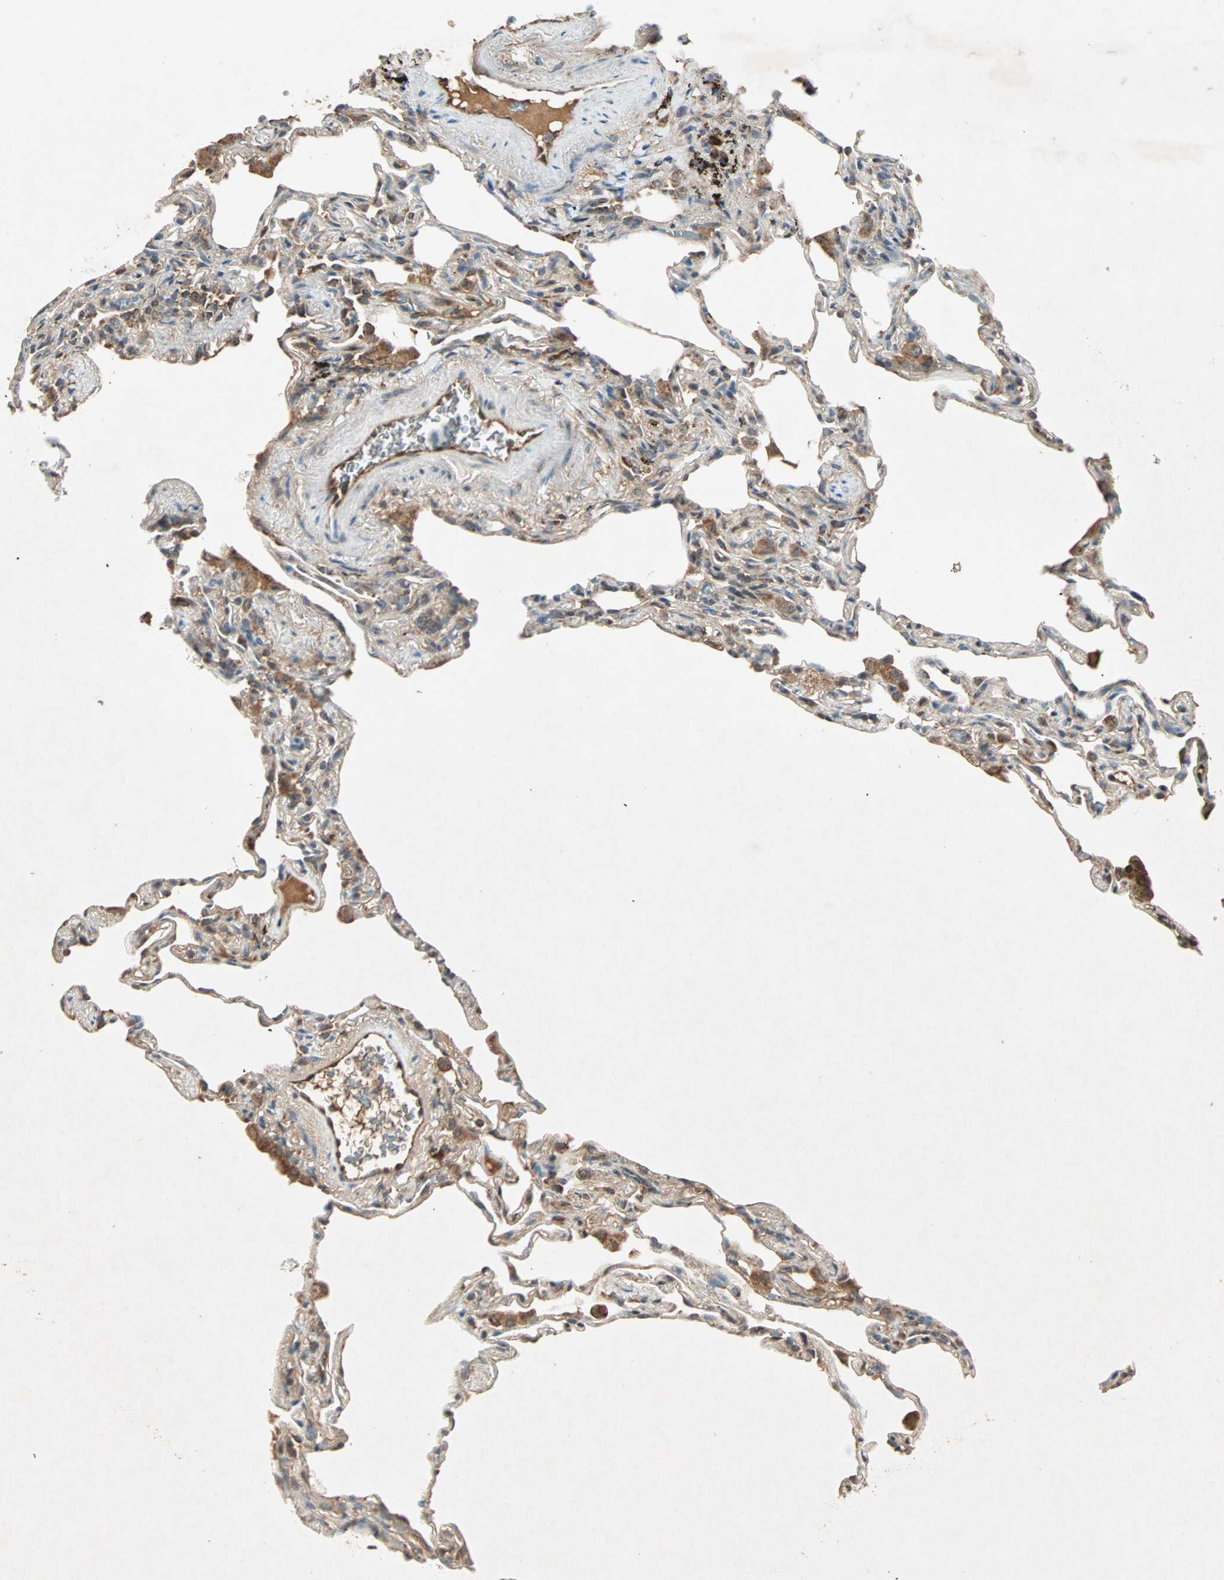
{"staining": {"intensity": "moderate", "quantity": "25%-75%", "location": "cytoplasmic/membranous"}, "tissue": "lung", "cell_type": "Alveolar cells", "image_type": "normal", "snomed": [{"axis": "morphology", "description": "Normal tissue, NOS"}, {"axis": "morphology", "description": "Inflammation, NOS"}, {"axis": "topography", "description": "Lung"}], "caption": "Benign lung displays moderate cytoplasmic/membranous staining in approximately 25%-75% of alveolar cells.", "gene": "MAPK1", "patient": {"sex": "male", "age": 69}}